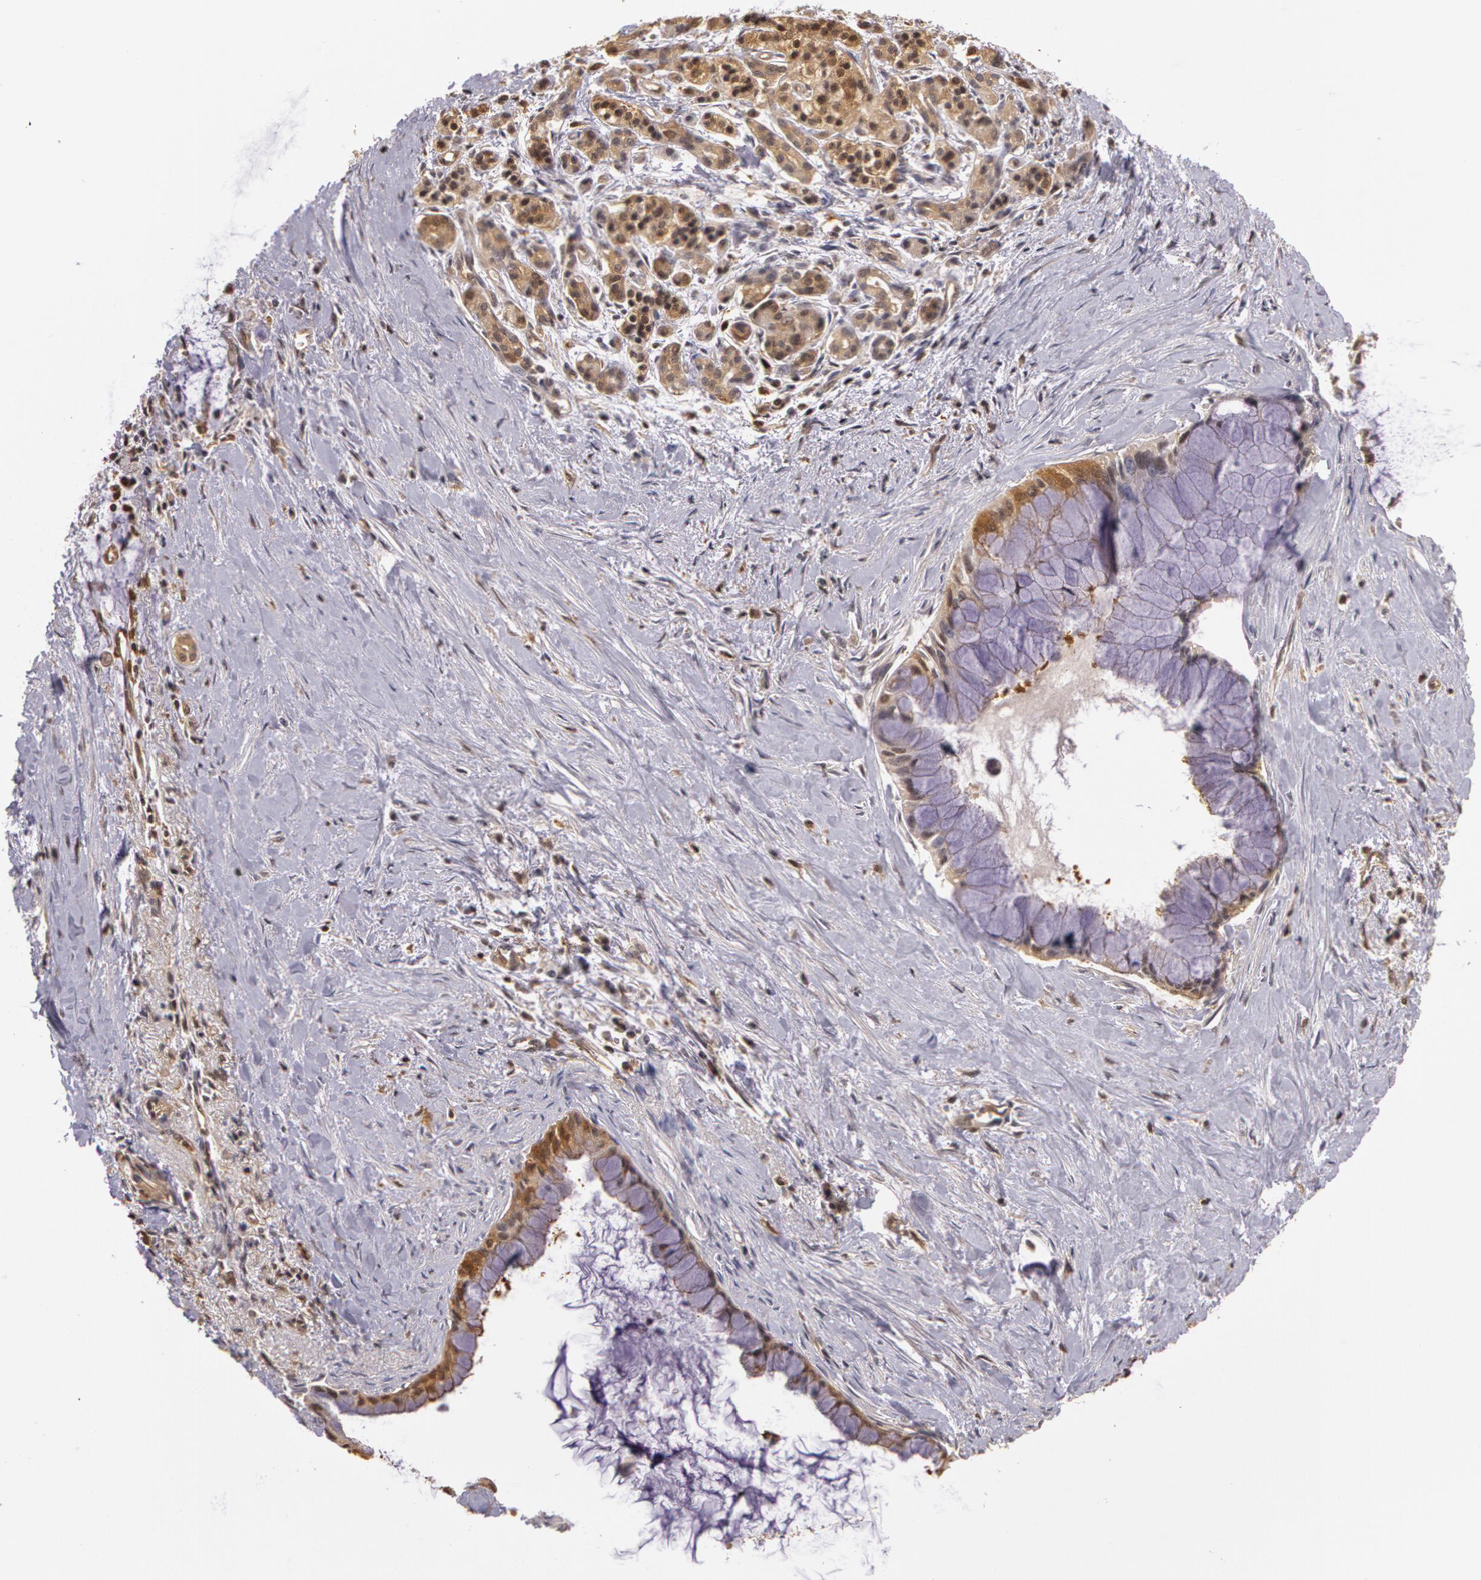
{"staining": {"intensity": "weak", "quantity": "<25%", "location": "cytoplasmic/membranous"}, "tissue": "pancreatic cancer", "cell_type": "Tumor cells", "image_type": "cancer", "snomed": [{"axis": "morphology", "description": "Adenocarcinoma, NOS"}, {"axis": "topography", "description": "Pancreas"}], "caption": "IHC of adenocarcinoma (pancreatic) shows no expression in tumor cells.", "gene": "AHSA1", "patient": {"sex": "male", "age": 59}}